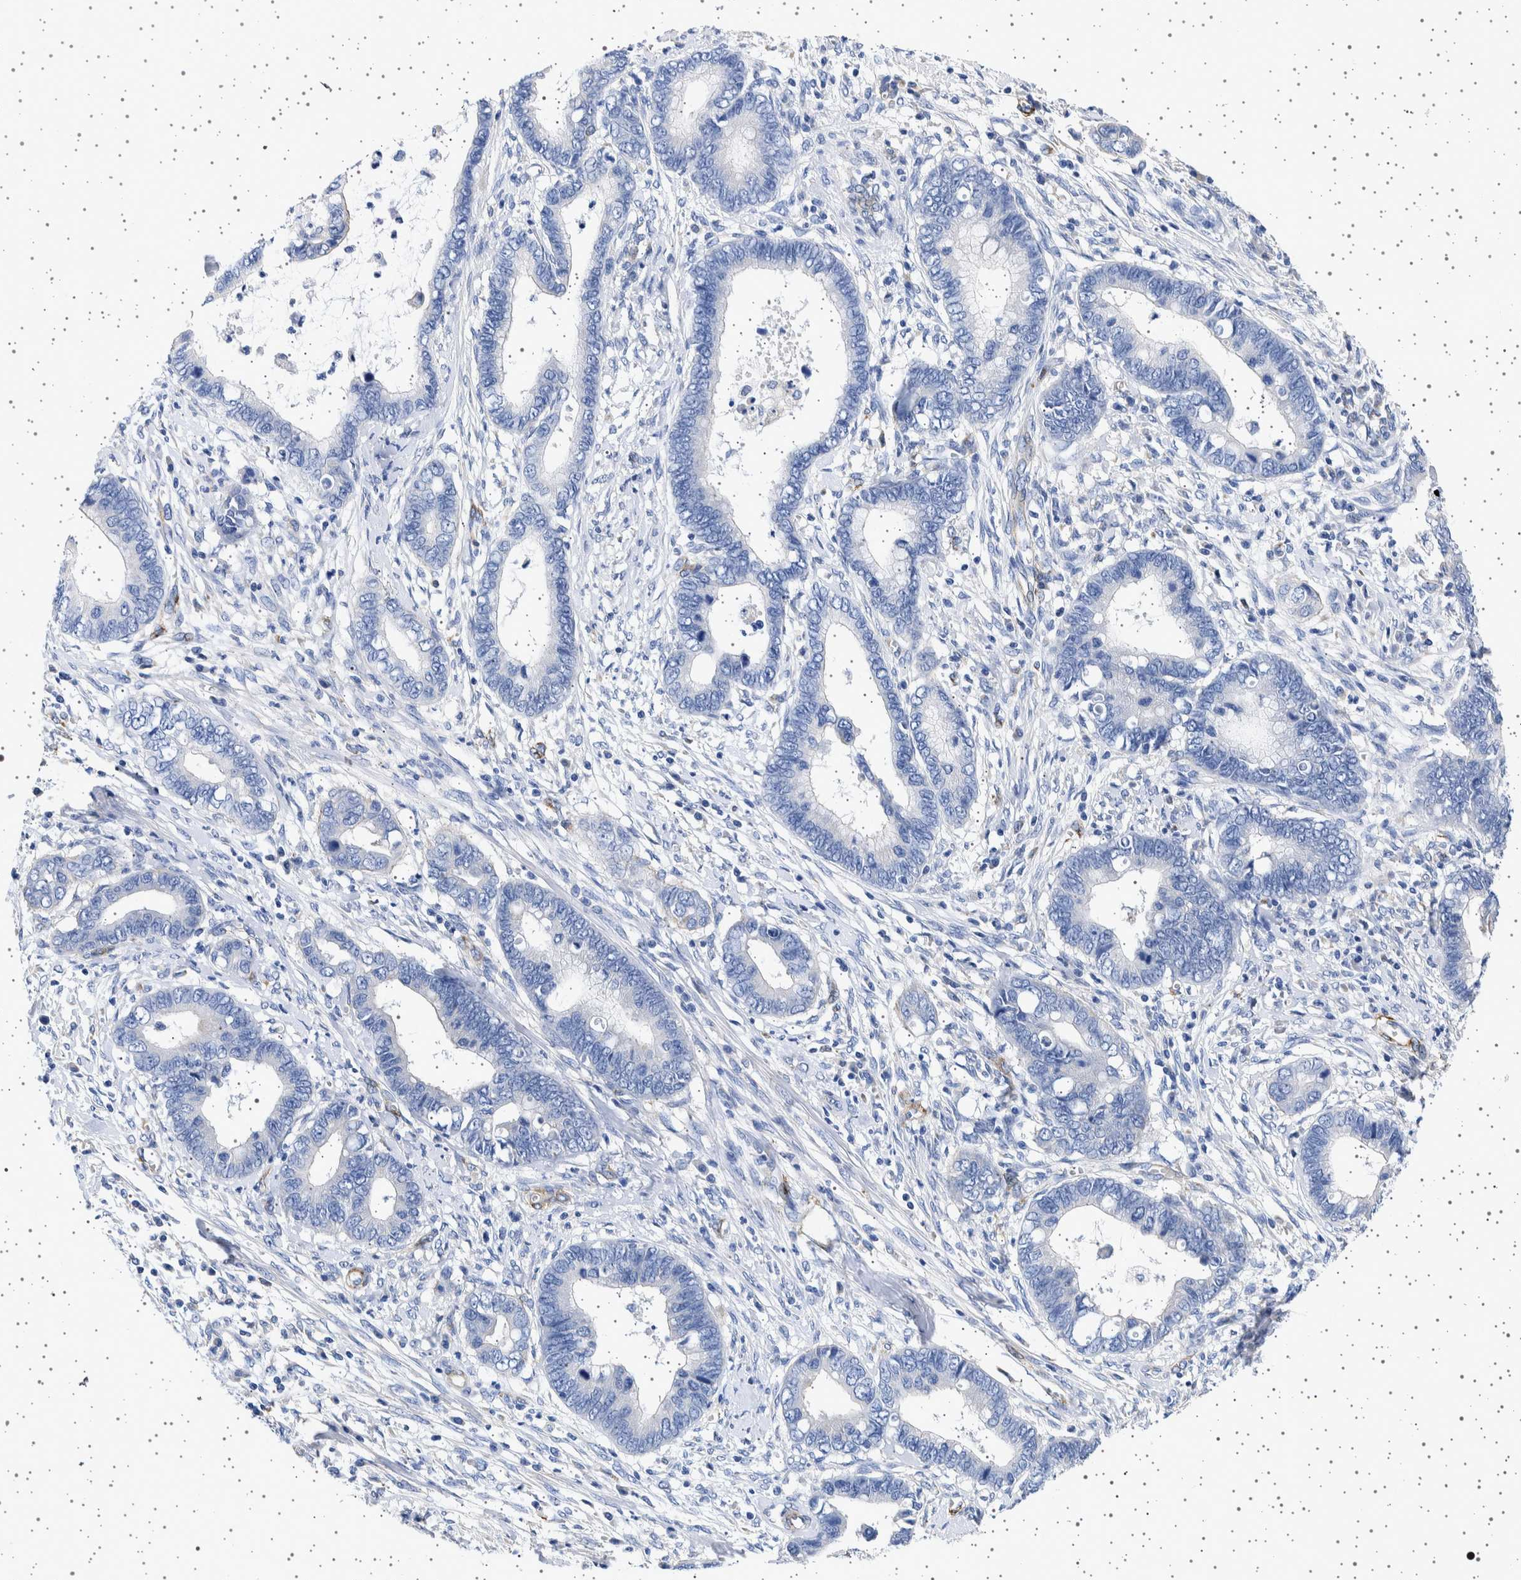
{"staining": {"intensity": "negative", "quantity": "none", "location": "none"}, "tissue": "cervical cancer", "cell_type": "Tumor cells", "image_type": "cancer", "snomed": [{"axis": "morphology", "description": "Adenocarcinoma, NOS"}, {"axis": "topography", "description": "Cervix"}], "caption": "Immunohistochemistry (IHC) photomicrograph of human cervical cancer stained for a protein (brown), which displays no staining in tumor cells.", "gene": "SEPTIN4", "patient": {"sex": "female", "age": 44}}